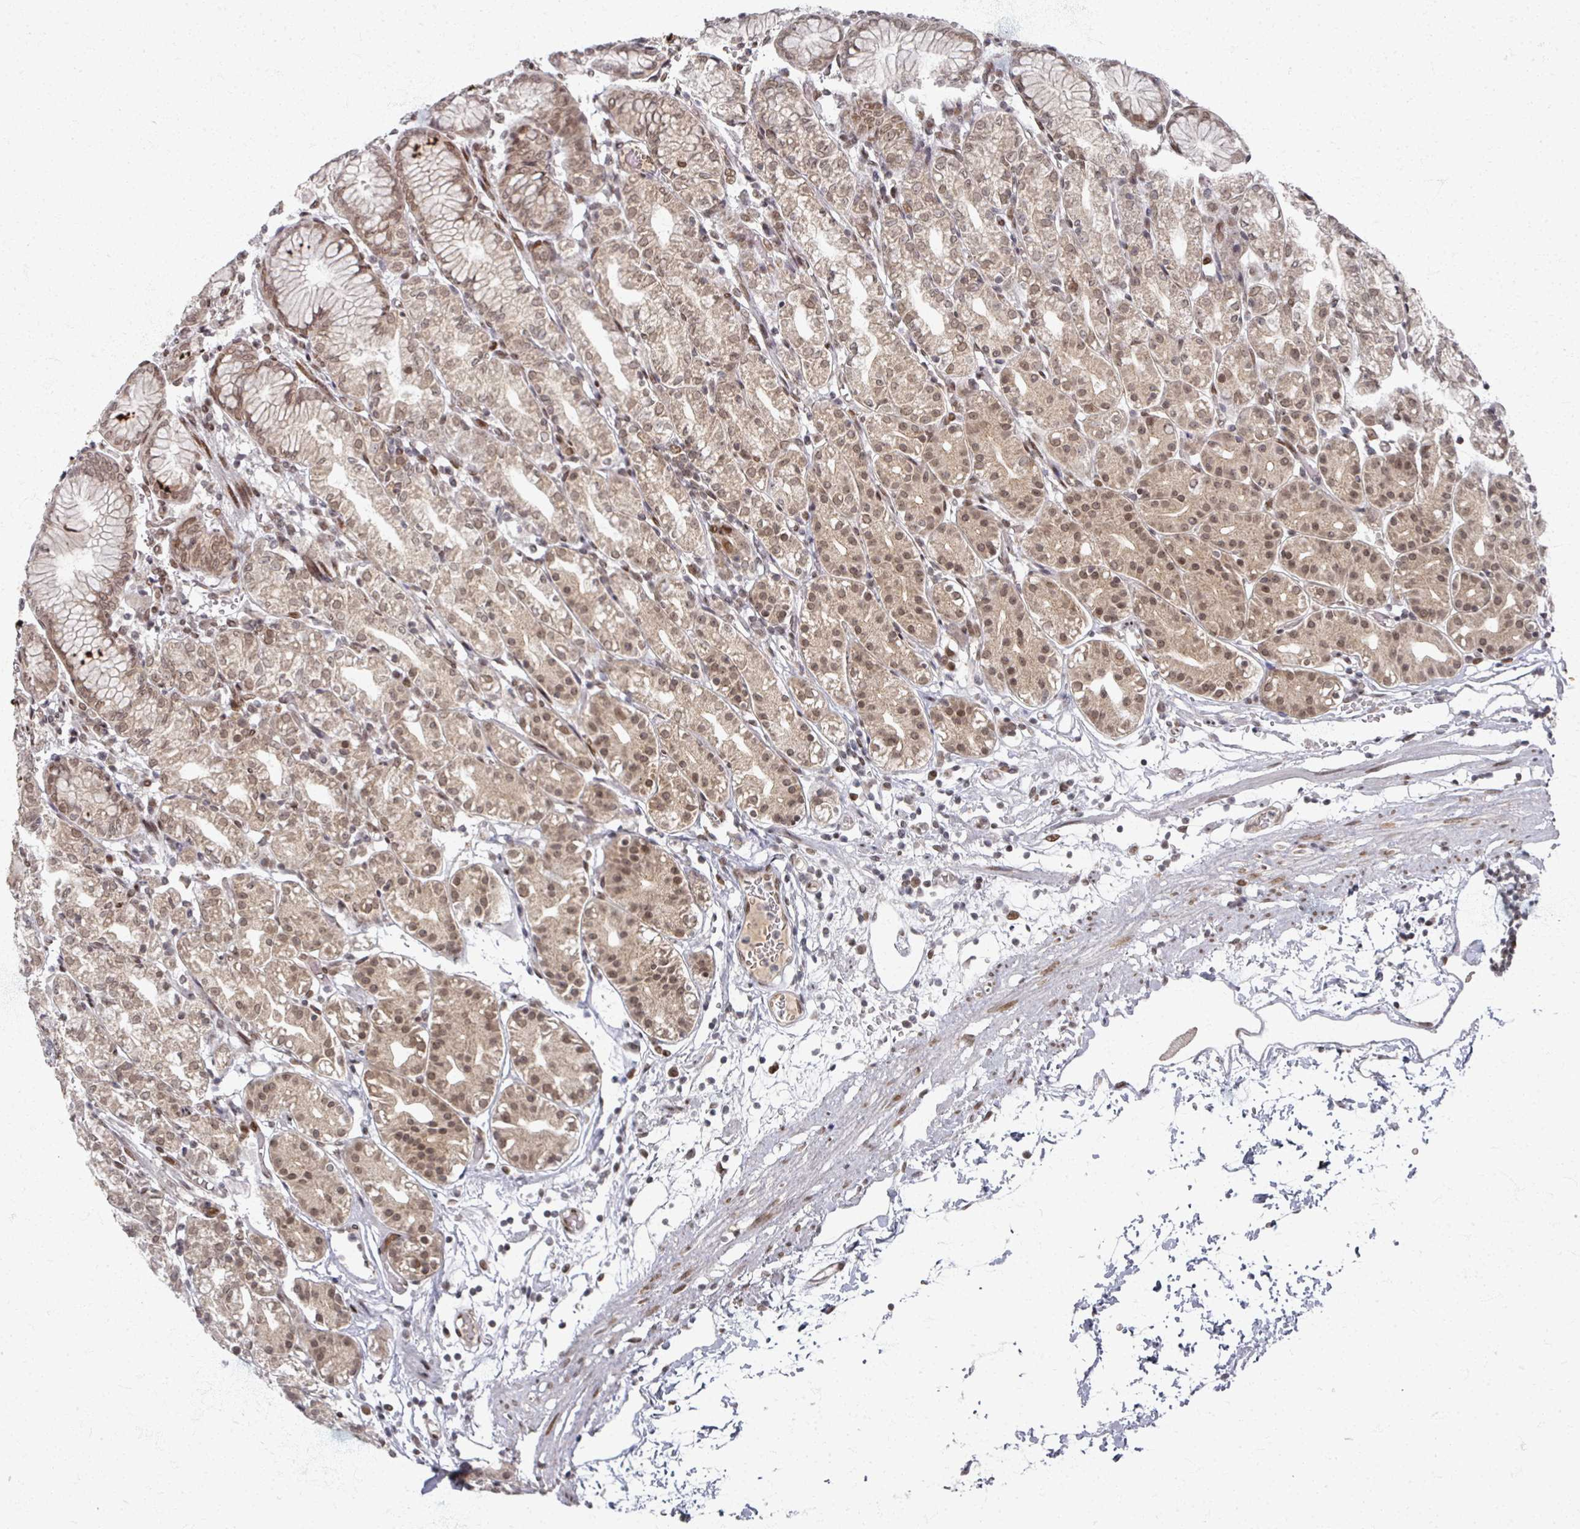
{"staining": {"intensity": "moderate", "quantity": ">75%", "location": "cytoplasmic/membranous,nuclear"}, "tissue": "stomach", "cell_type": "Glandular cells", "image_type": "normal", "snomed": [{"axis": "morphology", "description": "Normal tissue, NOS"}, {"axis": "topography", "description": "Stomach"}], "caption": "Immunohistochemical staining of unremarkable human stomach shows medium levels of moderate cytoplasmic/membranous,nuclear staining in approximately >75% of glandular cells.", "gene": "PSKH1", "patient": {"sex": "female", "age": 57}}